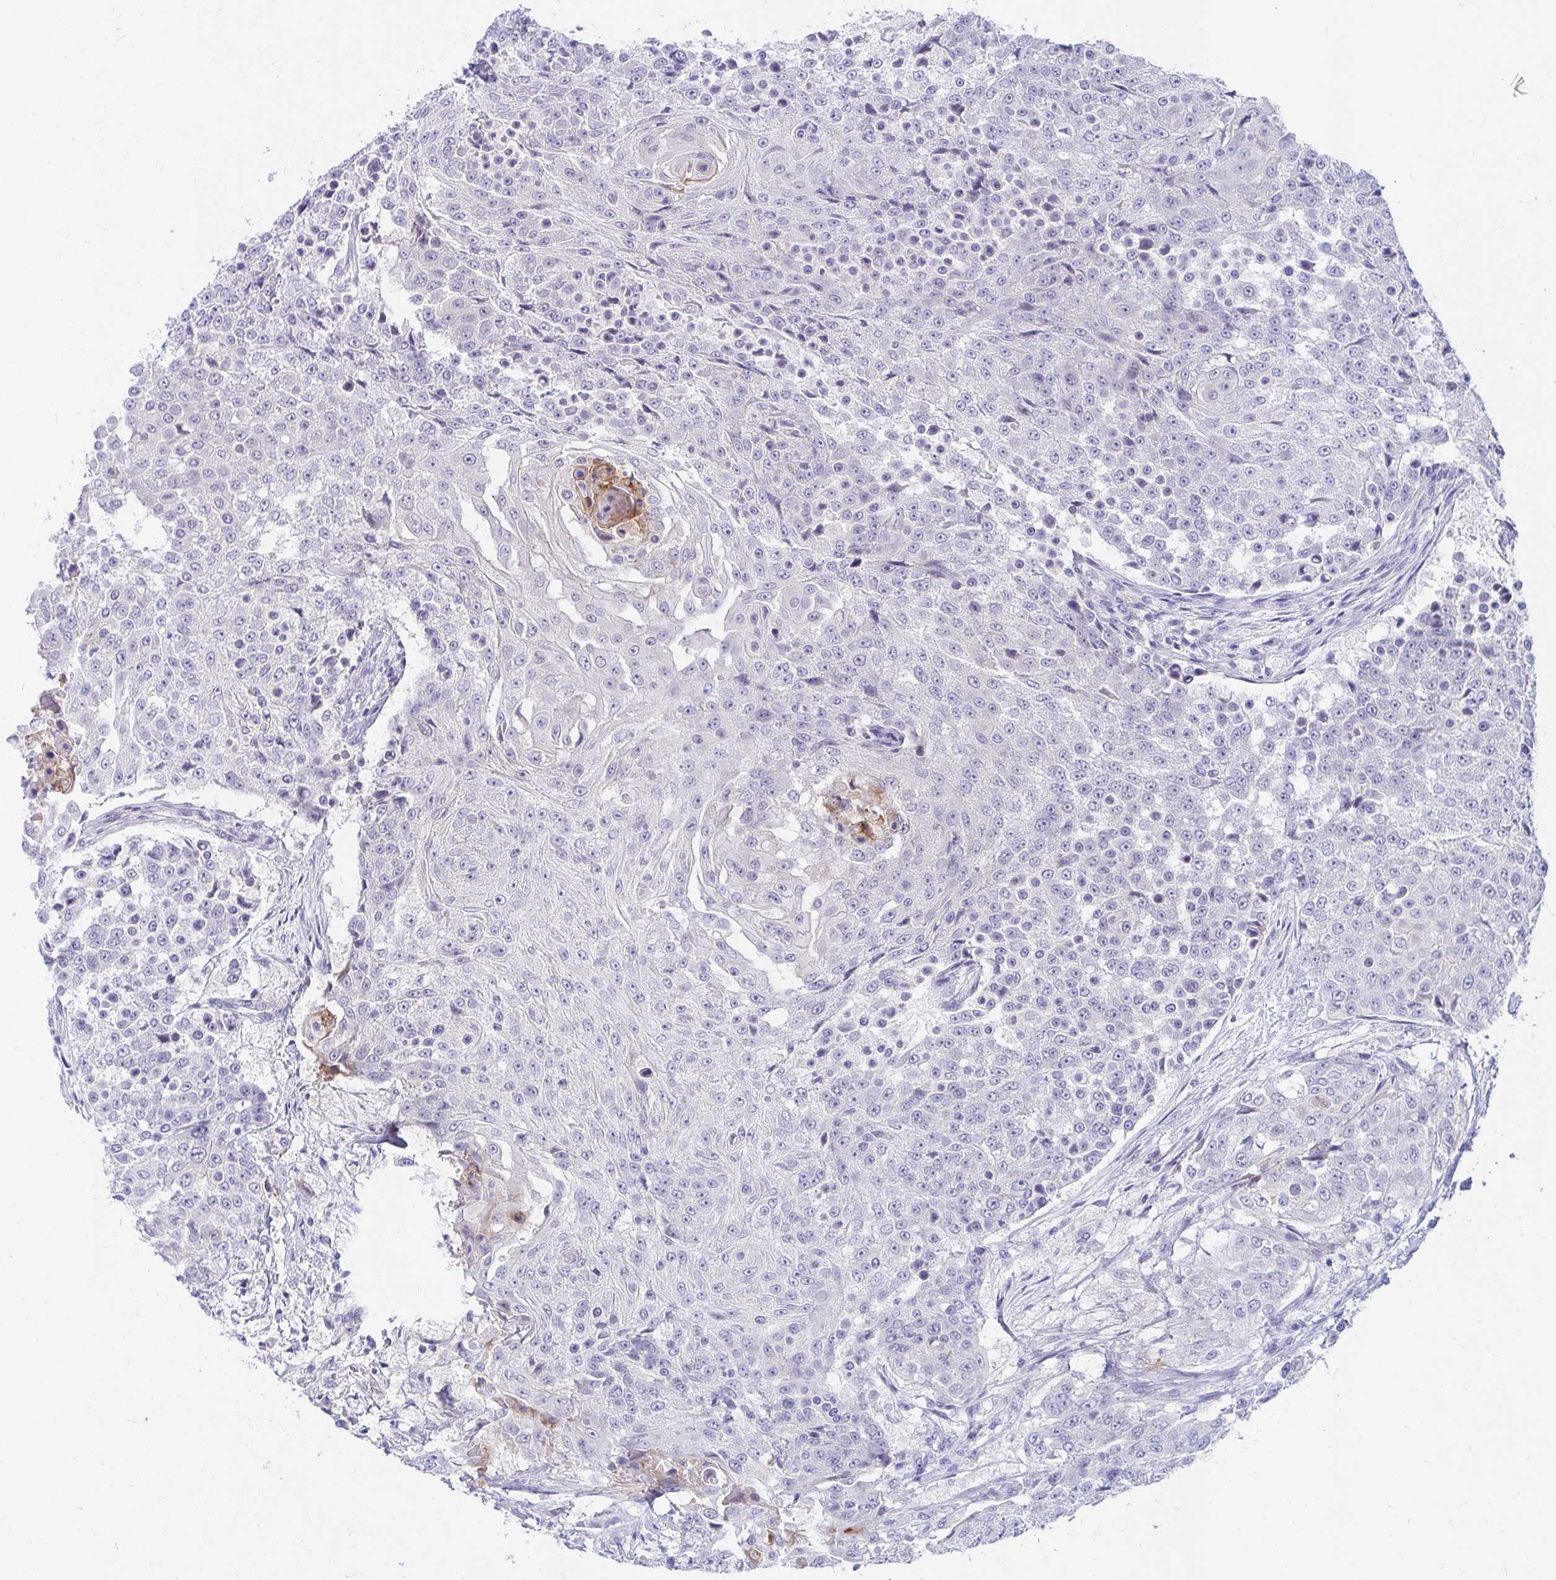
{"staining": {"intensity": "negative", "quantity": "none", "location": "none"}, "tissue": "urothelial cancer", "cell_type": "Tumor cells", "image_type": "cancer", "snomed": [{"axis": "morphology", "description": "Urothelial carcinoma, High grade"}, {"axis": "topography", "description": "Urinary bladder"}], "caption": "Image shows no significant protein expression in tumor cells of urothelial cancer.", "gene": "C19orf81", "patient": {"sex": "female", "age": 63}}